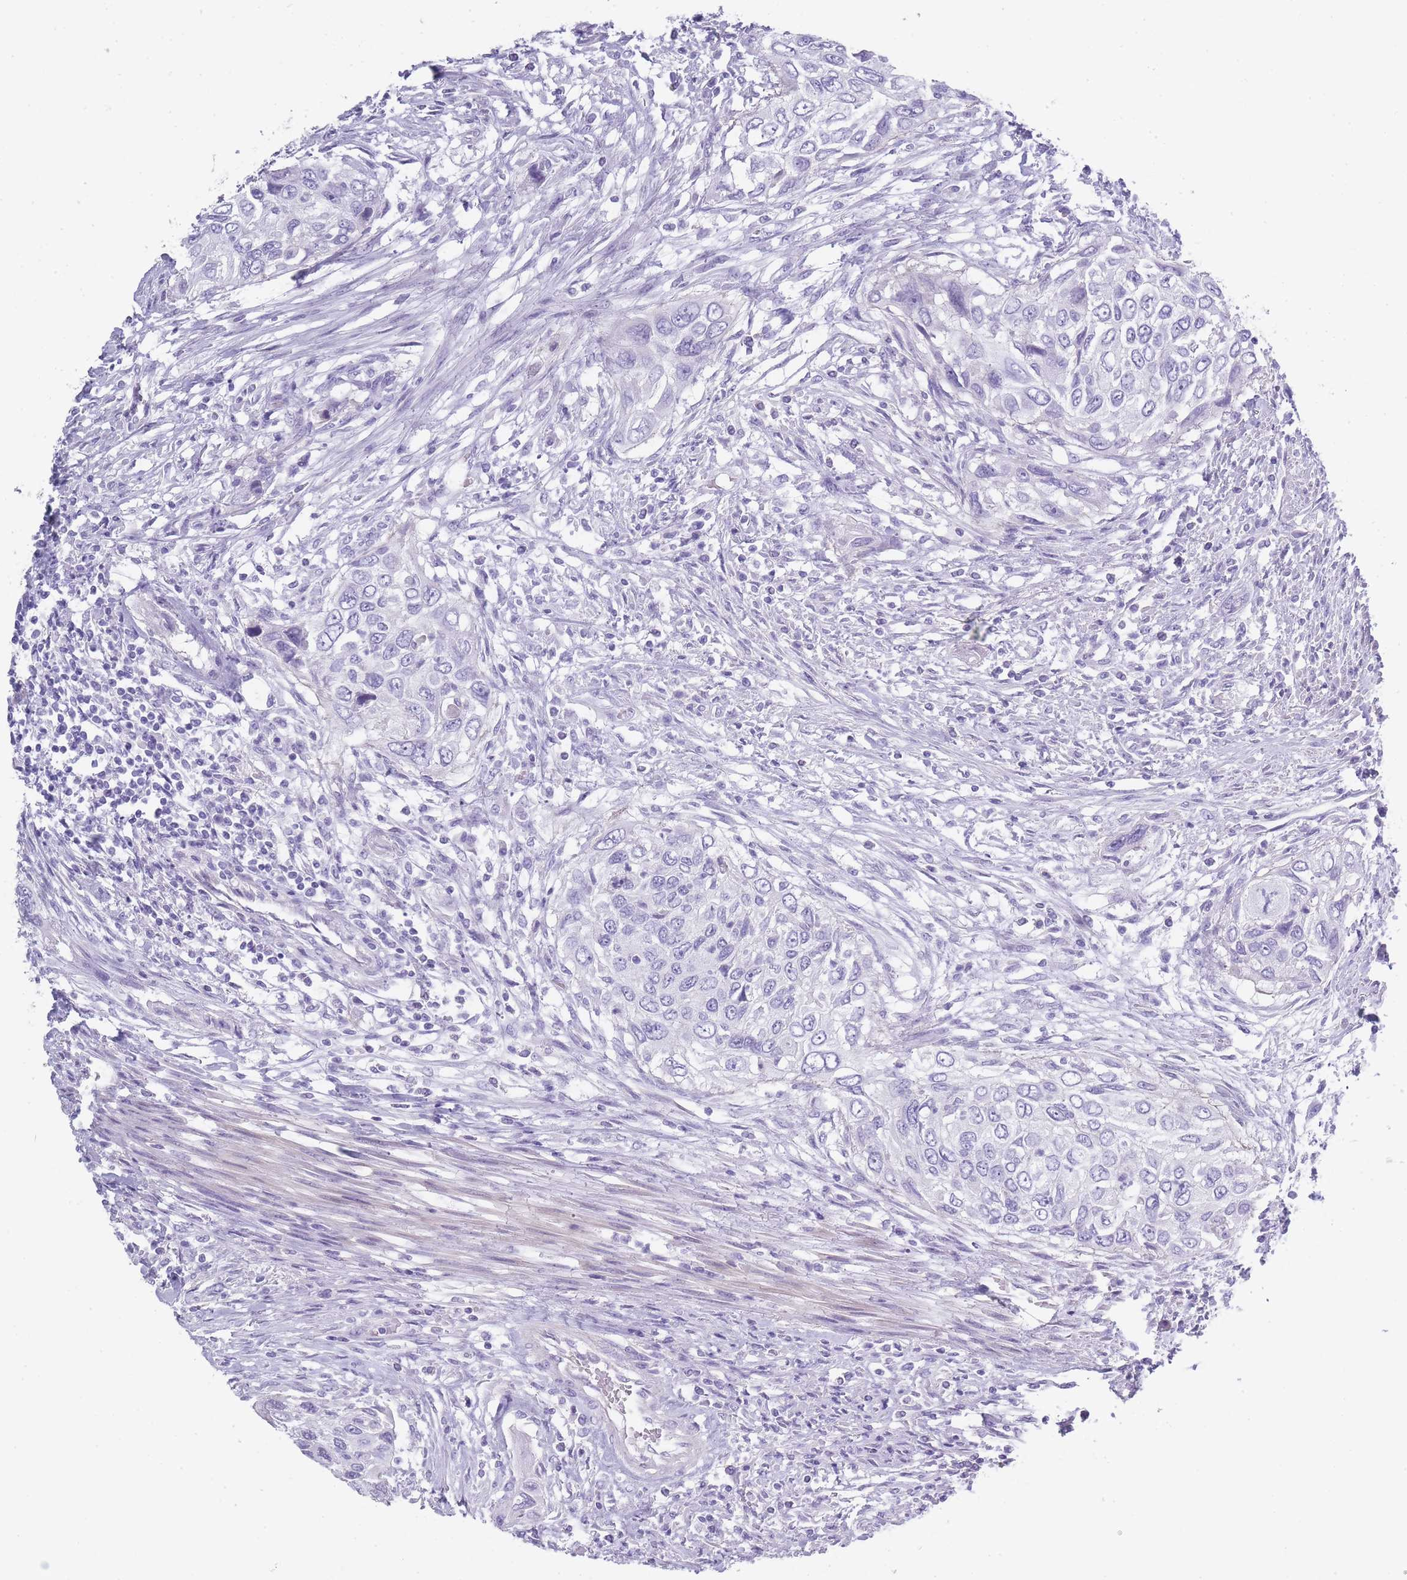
{"staining": {"intensity": "negative", "quantity": "none", "location": "none"}, "tissue": "urothelial cancer", "cell_type": "Tumor cells", "image_type": "cancer", "snomed": [{"axis": "morphology", "description": "Urothelial carcinoma, High grade"}, {"axis": "topography", "description": "Urinary bladder"}], "caption": "Urothelial cancer was stained to show a protein in brown. There is no significant staining in tumor cells. (Brightfield microscopy of DAB IHC at high magnification).", "gene": "TCP11", "patient": {"sex": "female", "age": 60}}